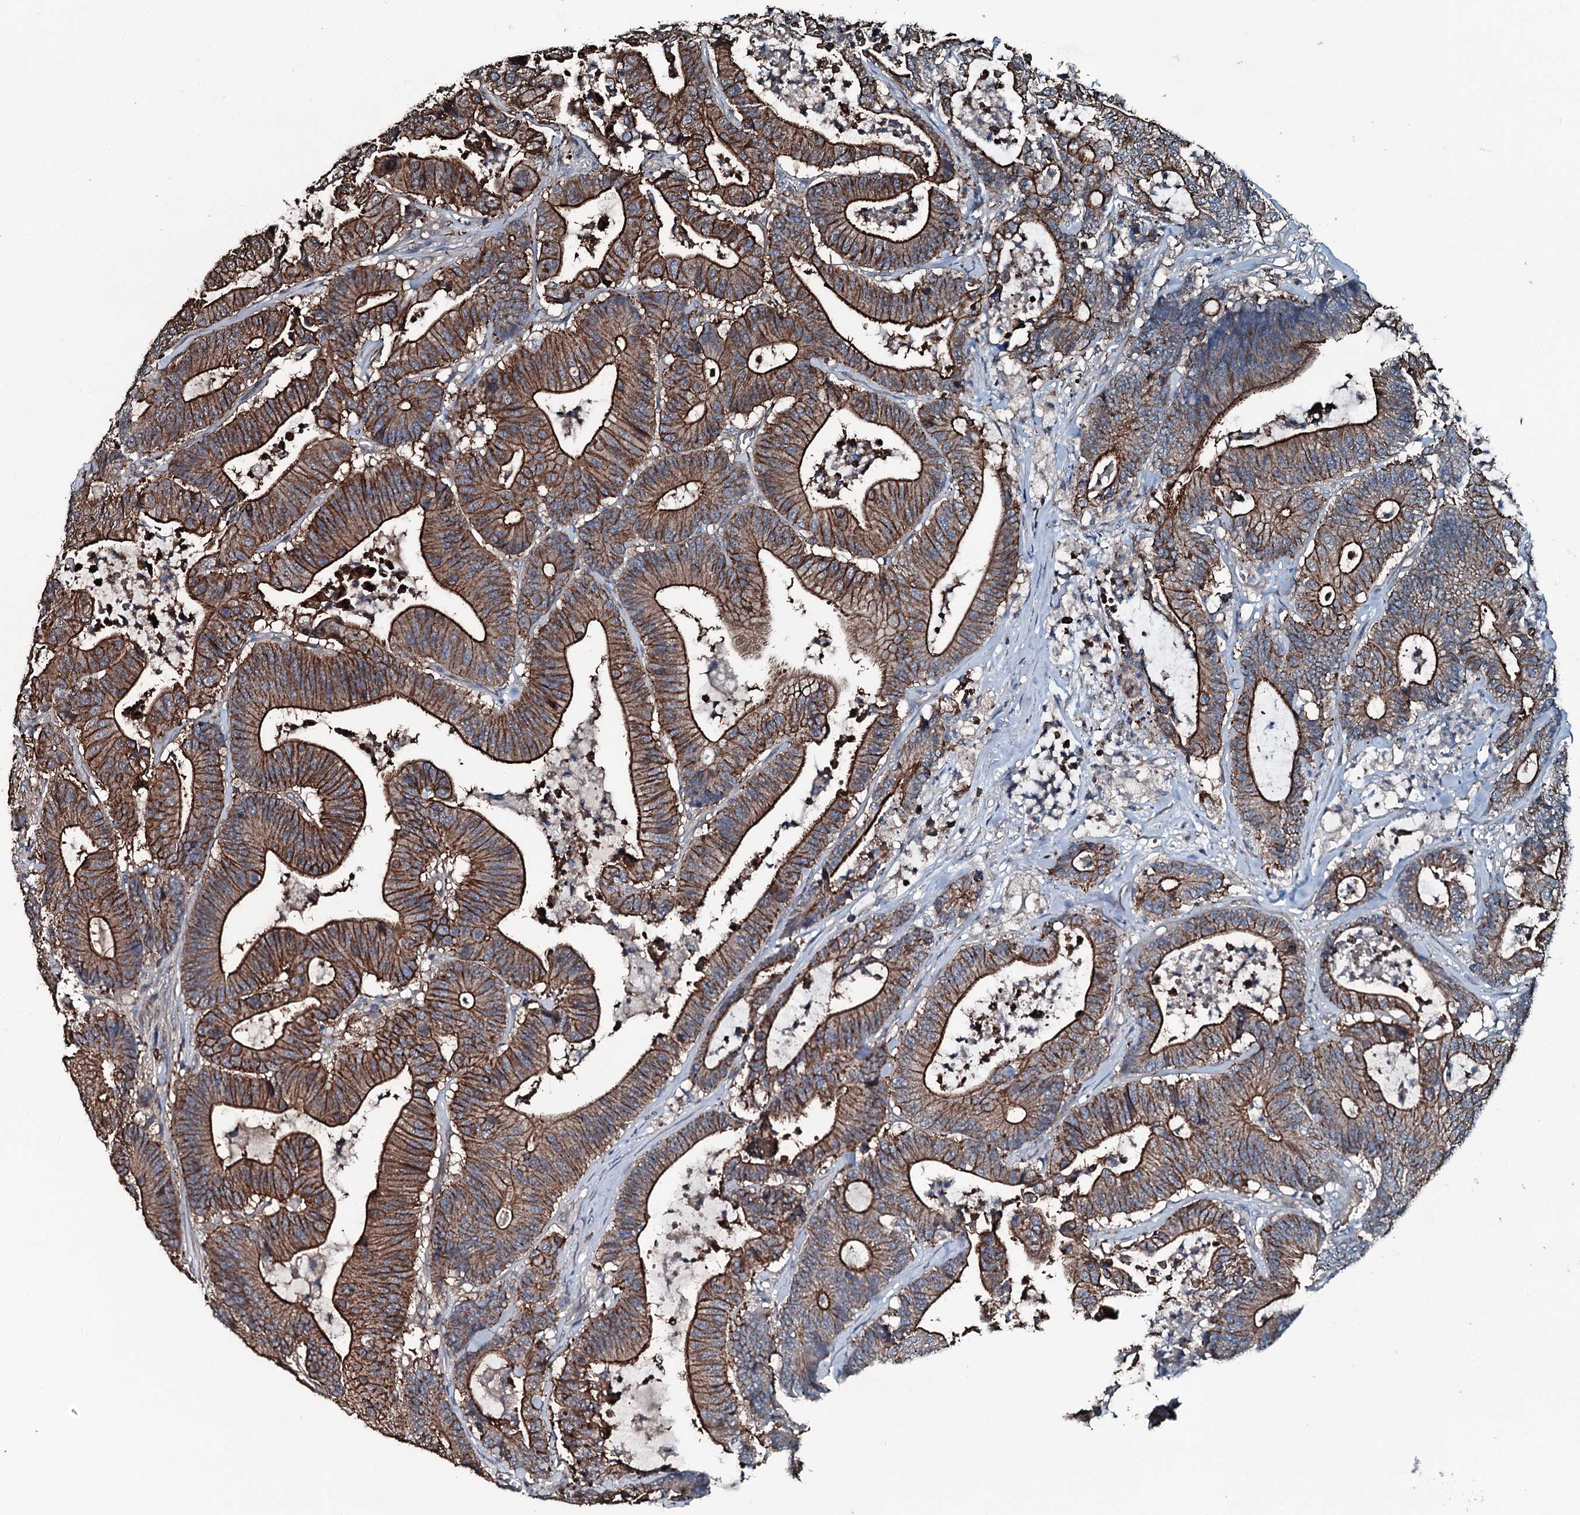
{"staining": {"intensity": "strong", "quantity": ">75%", "location": "cytoplasmic/membranous"}, "tissue": "colorectal cancer", "cell_type": "Tumor cells", "image_type": "cancer", "snomed": [{"axis": "morphology", "description": "Adenocarcinoma, NOS"}, {"axis": "topography", "description": "Colon"}], "caption": "Immunohistochemistry of human colorectal cancer (adenocarcinoma) demonstrates high levels of strong cytoplasmic/membranous staining in approximately >75% of tumor cells.", "gene": "SLC25A38", "patient": {"sex": "female", "age": 84}}